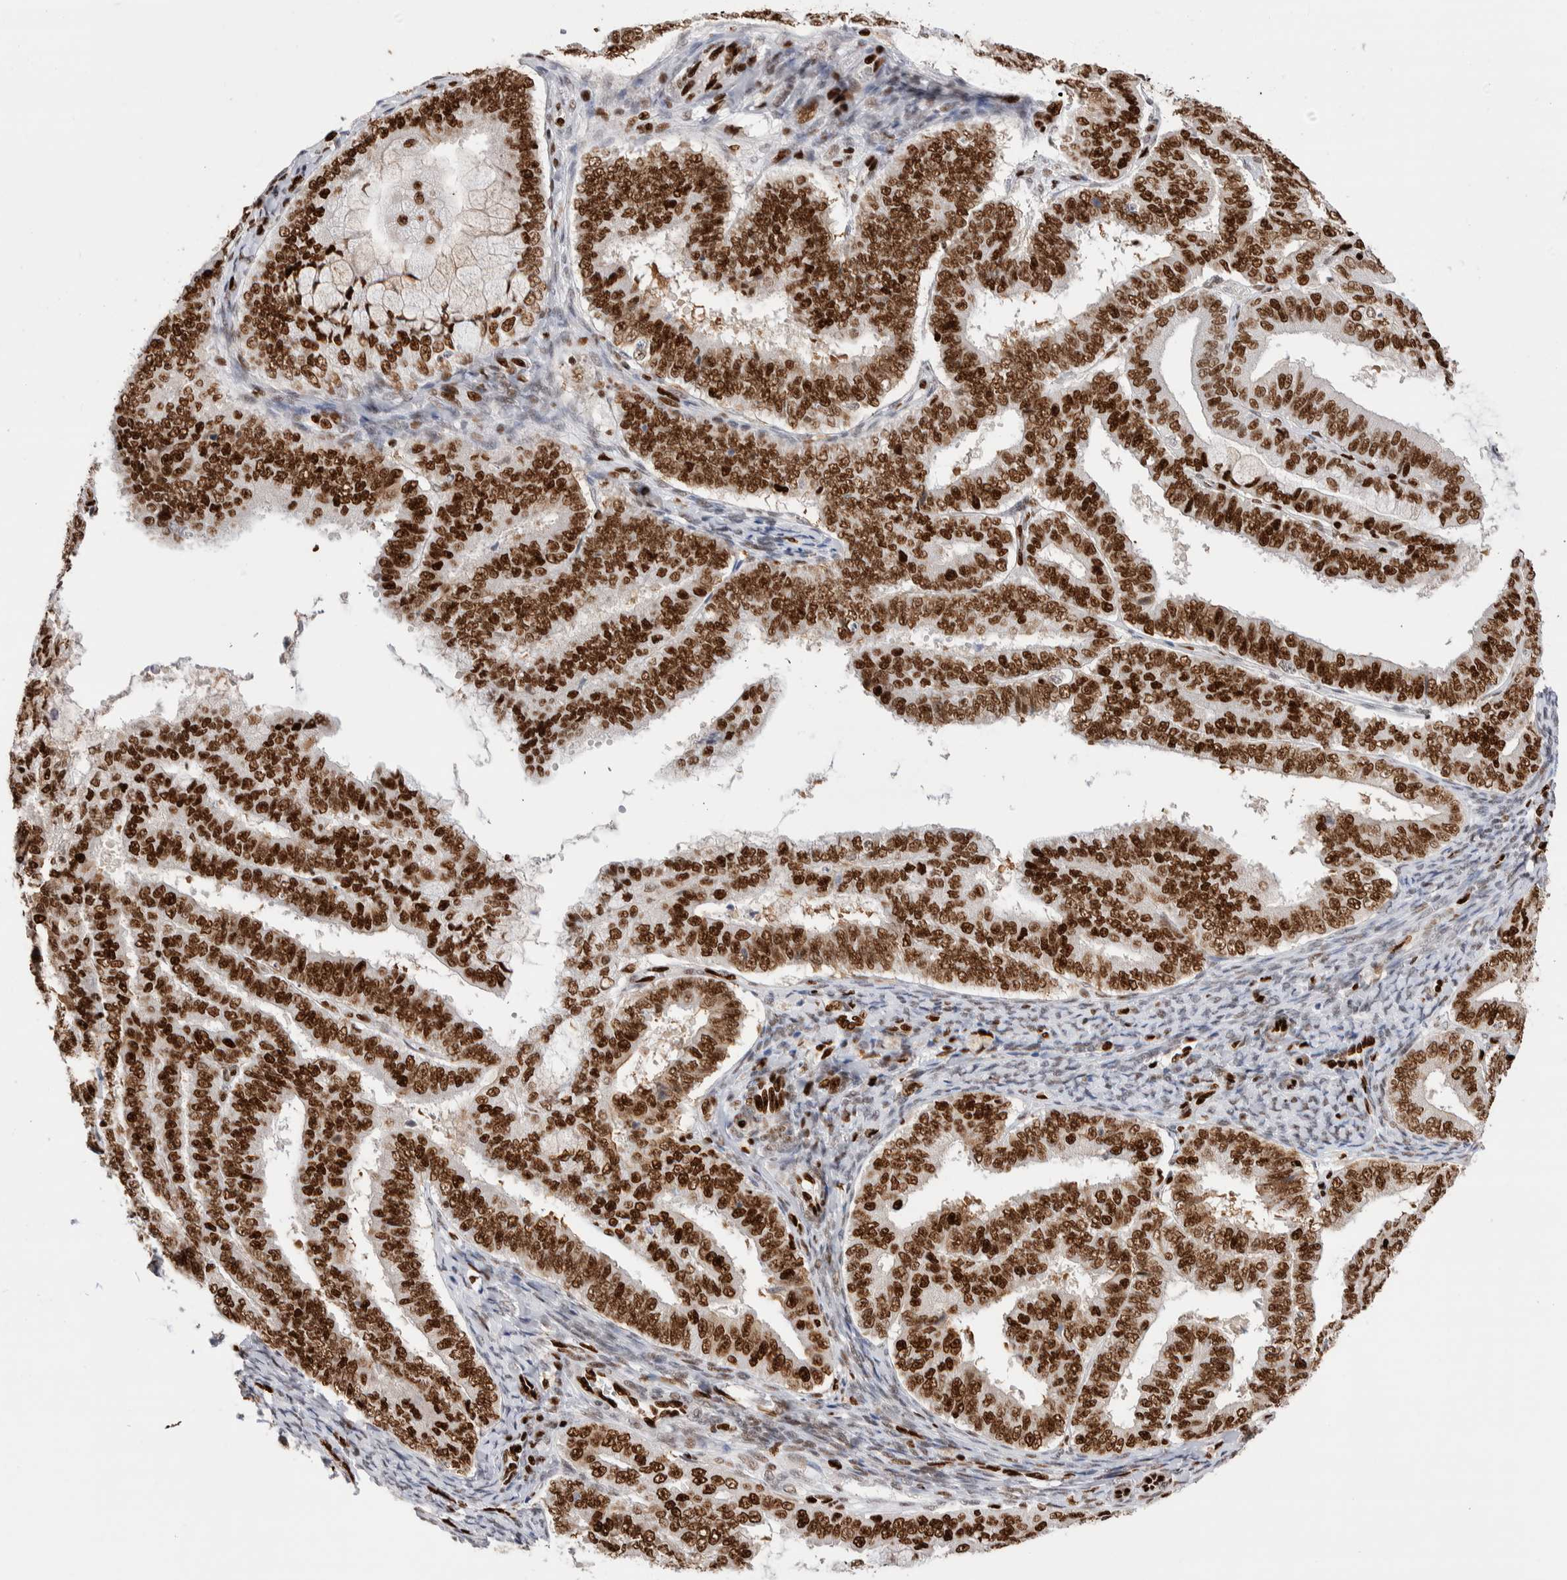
{"staining": {"intensity": "strong", "quantity": ">75%", "location": "nuclear"}, "tissue": "endometrial cancer", "cell_type": "Tumor cells", "image_type": "cancer", "snomed": [{"axis": "morphology", "description": "Adenocarcinoma, NOS"}, {"axis": "topography", "description": "Endometrium"}], "caption": "Brown immunohistochemical staining in human endometrial cancer (adenocarcinoma) shows strong nuclear expression in approximately >75% of tumor cells.", "gene": "RNASEK-C17orf49", "patient": {"sex": "female", "age": 63}}